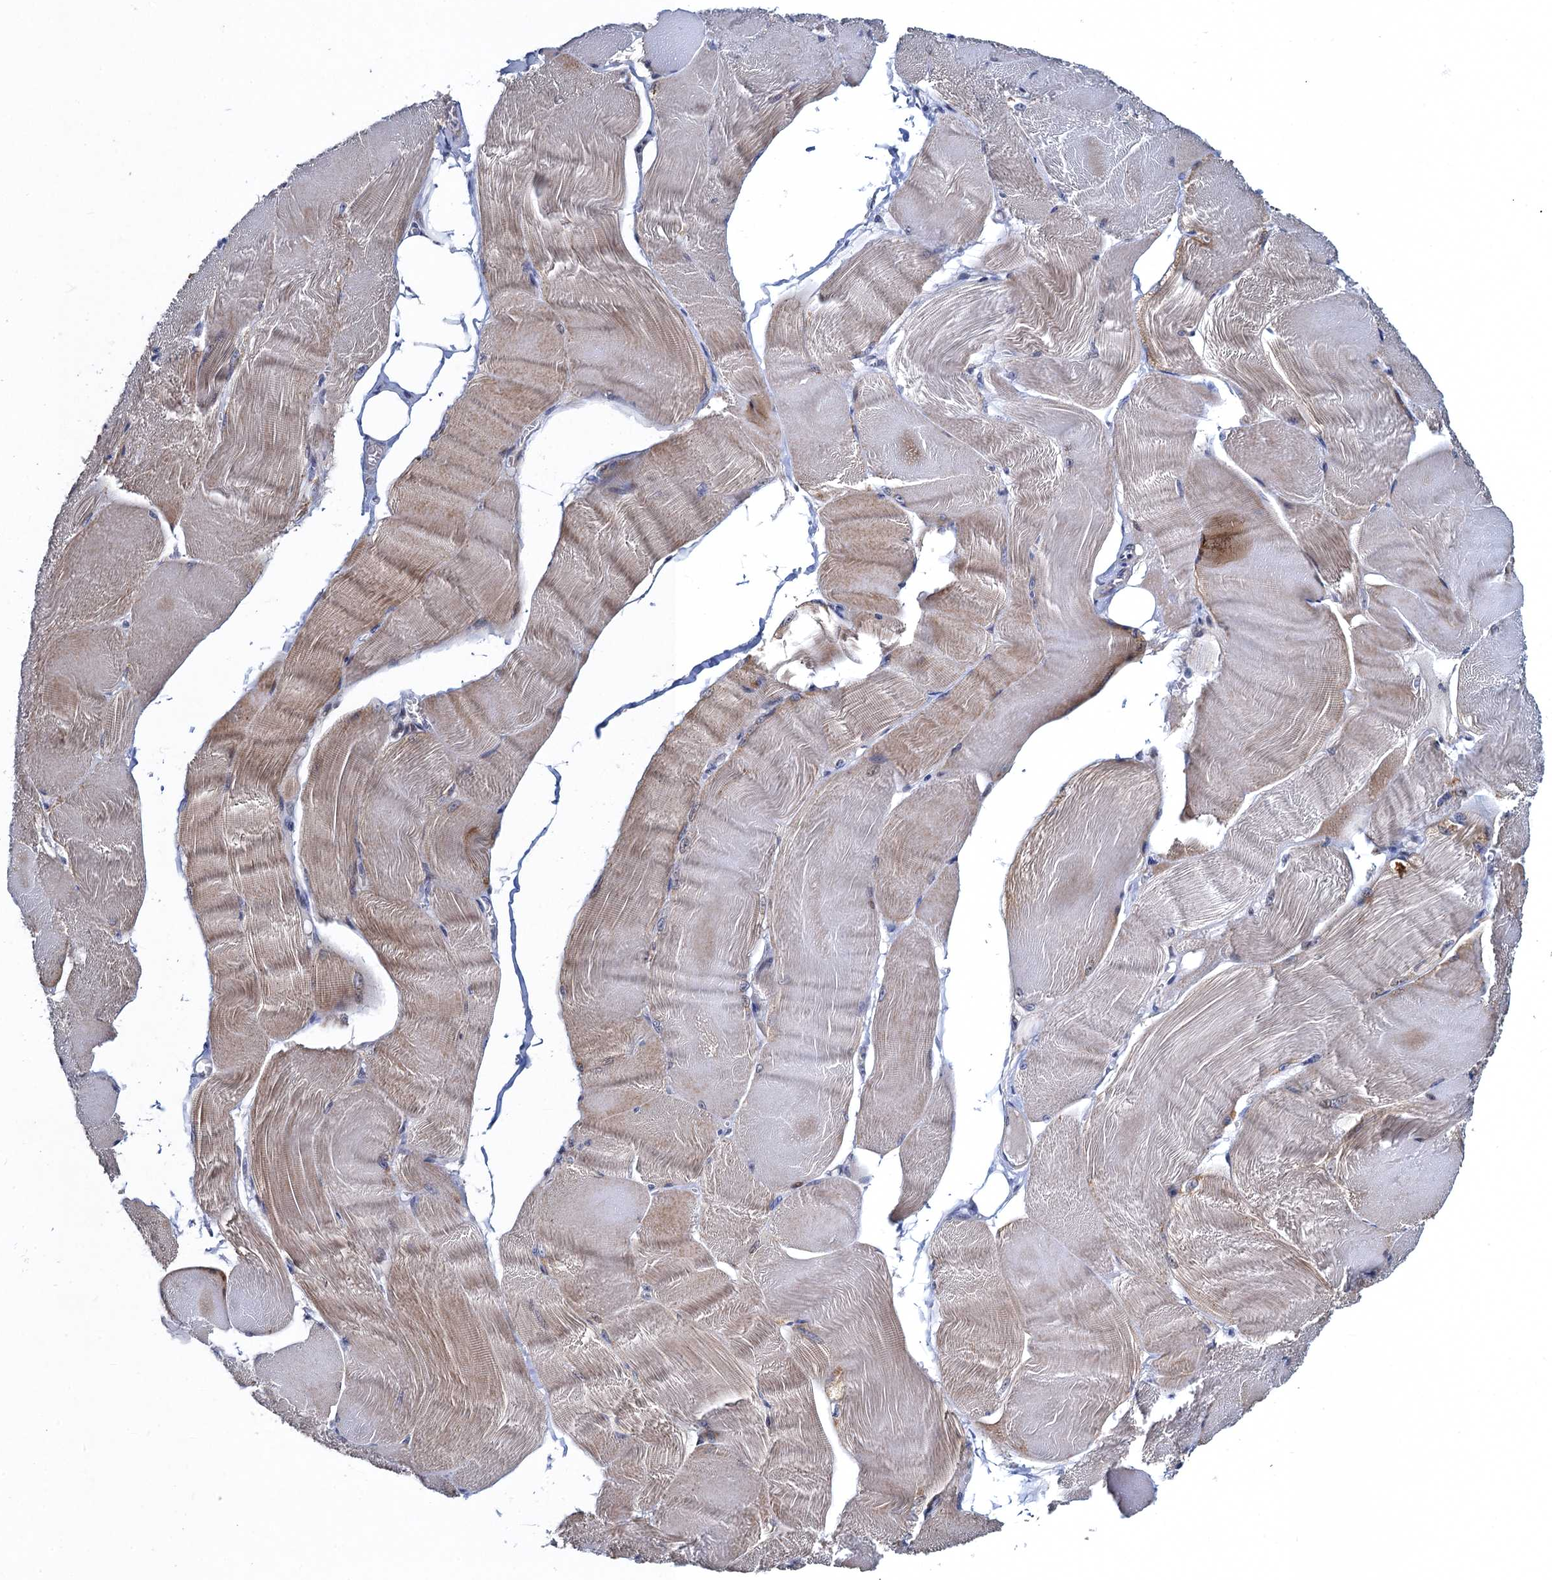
{"staining": {"intensity": "moderate", "quantity": "25%-75%", "location": "cytoplasmic/membranous"}, "tissue": "skeletal muscle", "cell_type": "Myocytes", "image_type": "normal", "snomed": [{"axis": "morphology", "description": "Normal tissue, NOS"}, {"axis": "morphology", "description": "Basal cell carcinoma"}, {"axis": "topography", "description": "Skeletal muscle"}], "caption": "A photomicrograph of human skeletal muscle stained for a protein reveals moderate cytoplasmic/membranous brown staining in myocytes. The staining was performed using DAB to visualize the protein expression in brown, while the nuclei were stained in blue with hematoxylin (Magnification: 20x).", "gene": "ATOSA", "patient": {"sex": "female", "age": 64}}